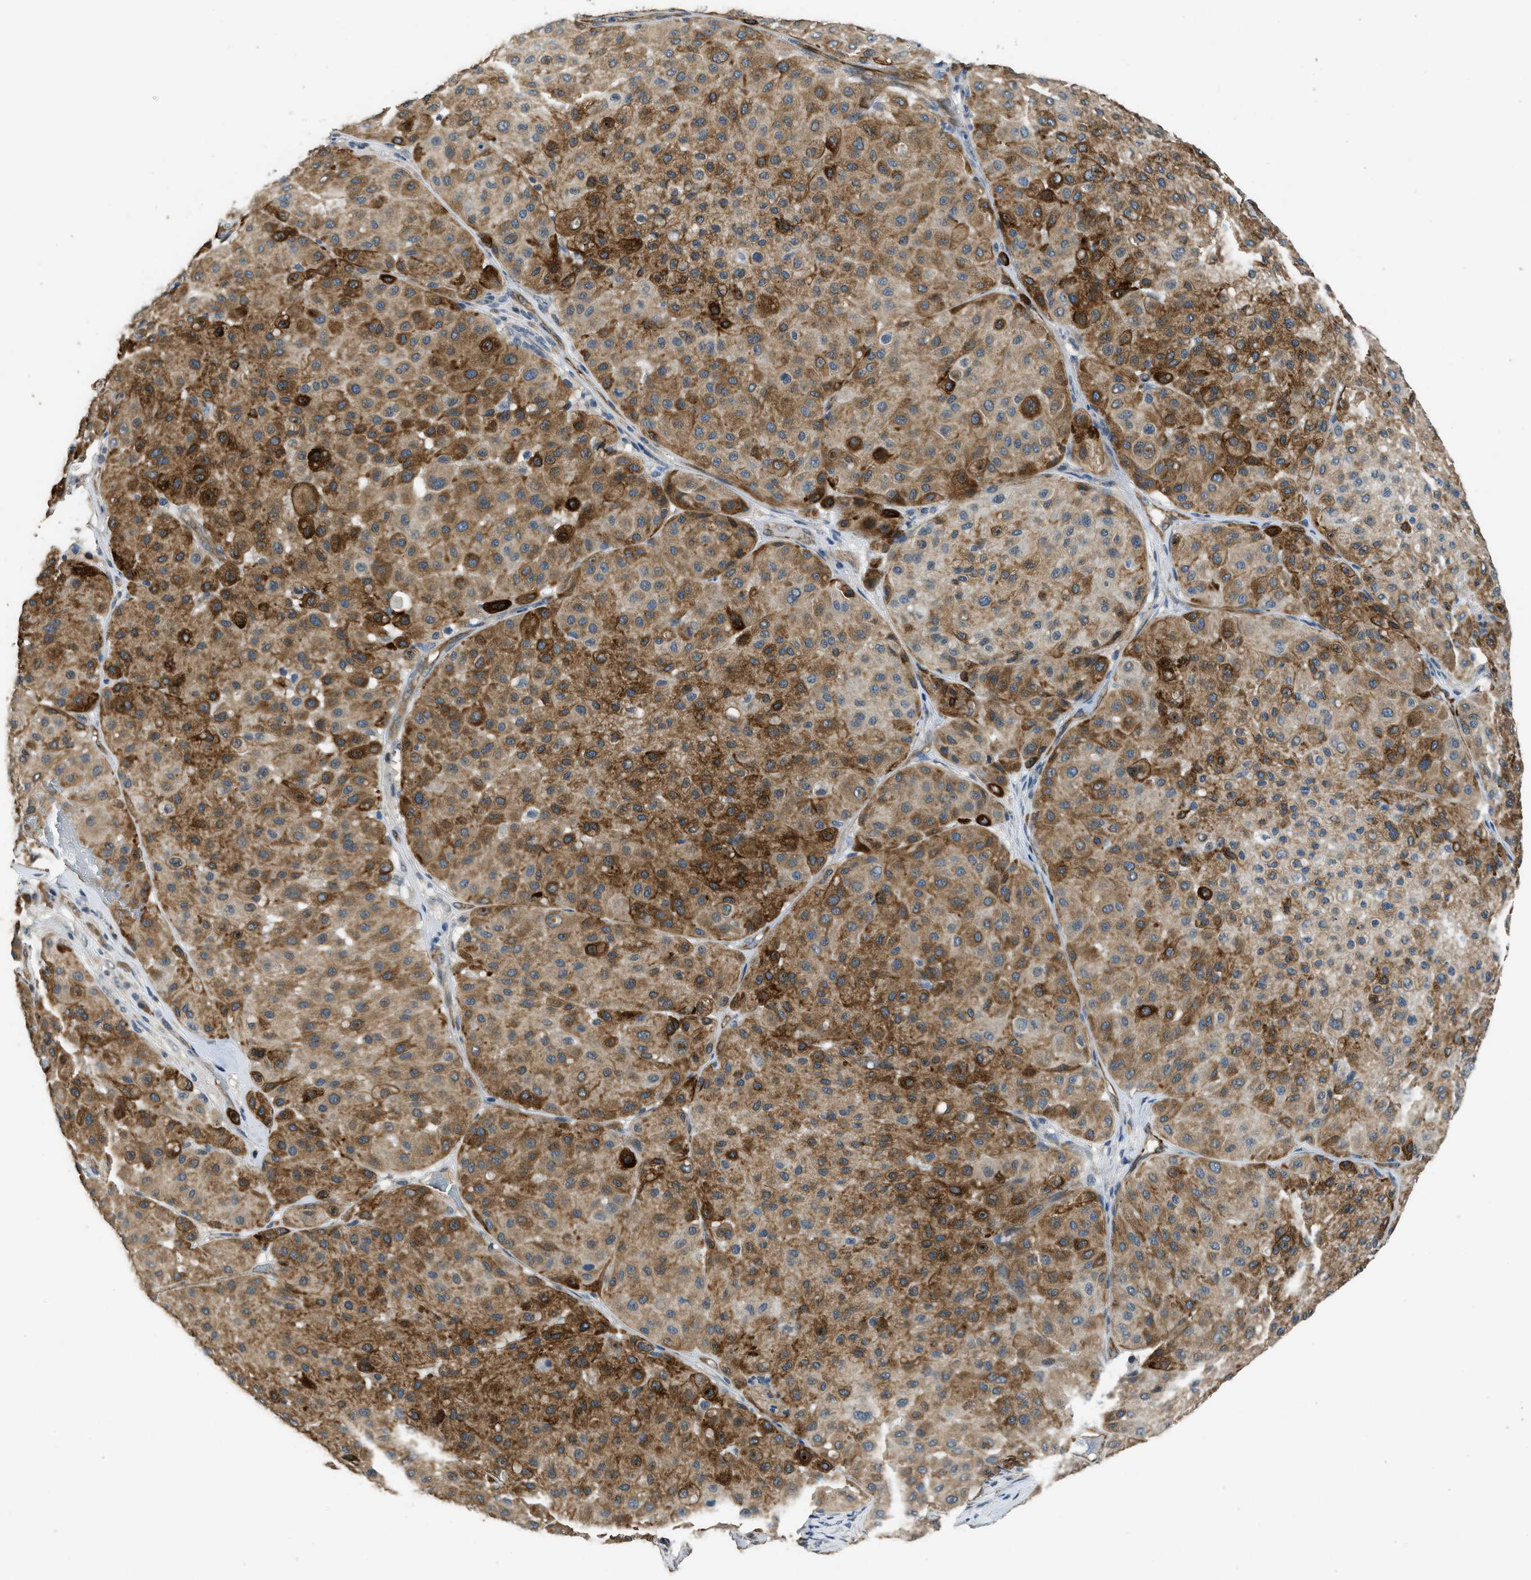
{"staining": {"intensity": "moderate", "quantity": ">75%", "location": "cytoplasmic/membranous"}, "tissue": "melanoma", "cell_type": "Tumor cells", "image_type": "cancer", "snomed": [{"axis": "morphology", "description": "Normal tissue, NOS"}, {"axis": "morphology", "description": "Malignant melanoma, Metastatic site"}, {"axis": "topography", "description": "Skin"}], "caption": "Immunohistochemical staining of melanoma reveals moderate cytoplasmic/membranous protein expression in approximately >75% of tumor cells.", "gene": "SYNM", "patient": {"sex": "male", "age": 41}}